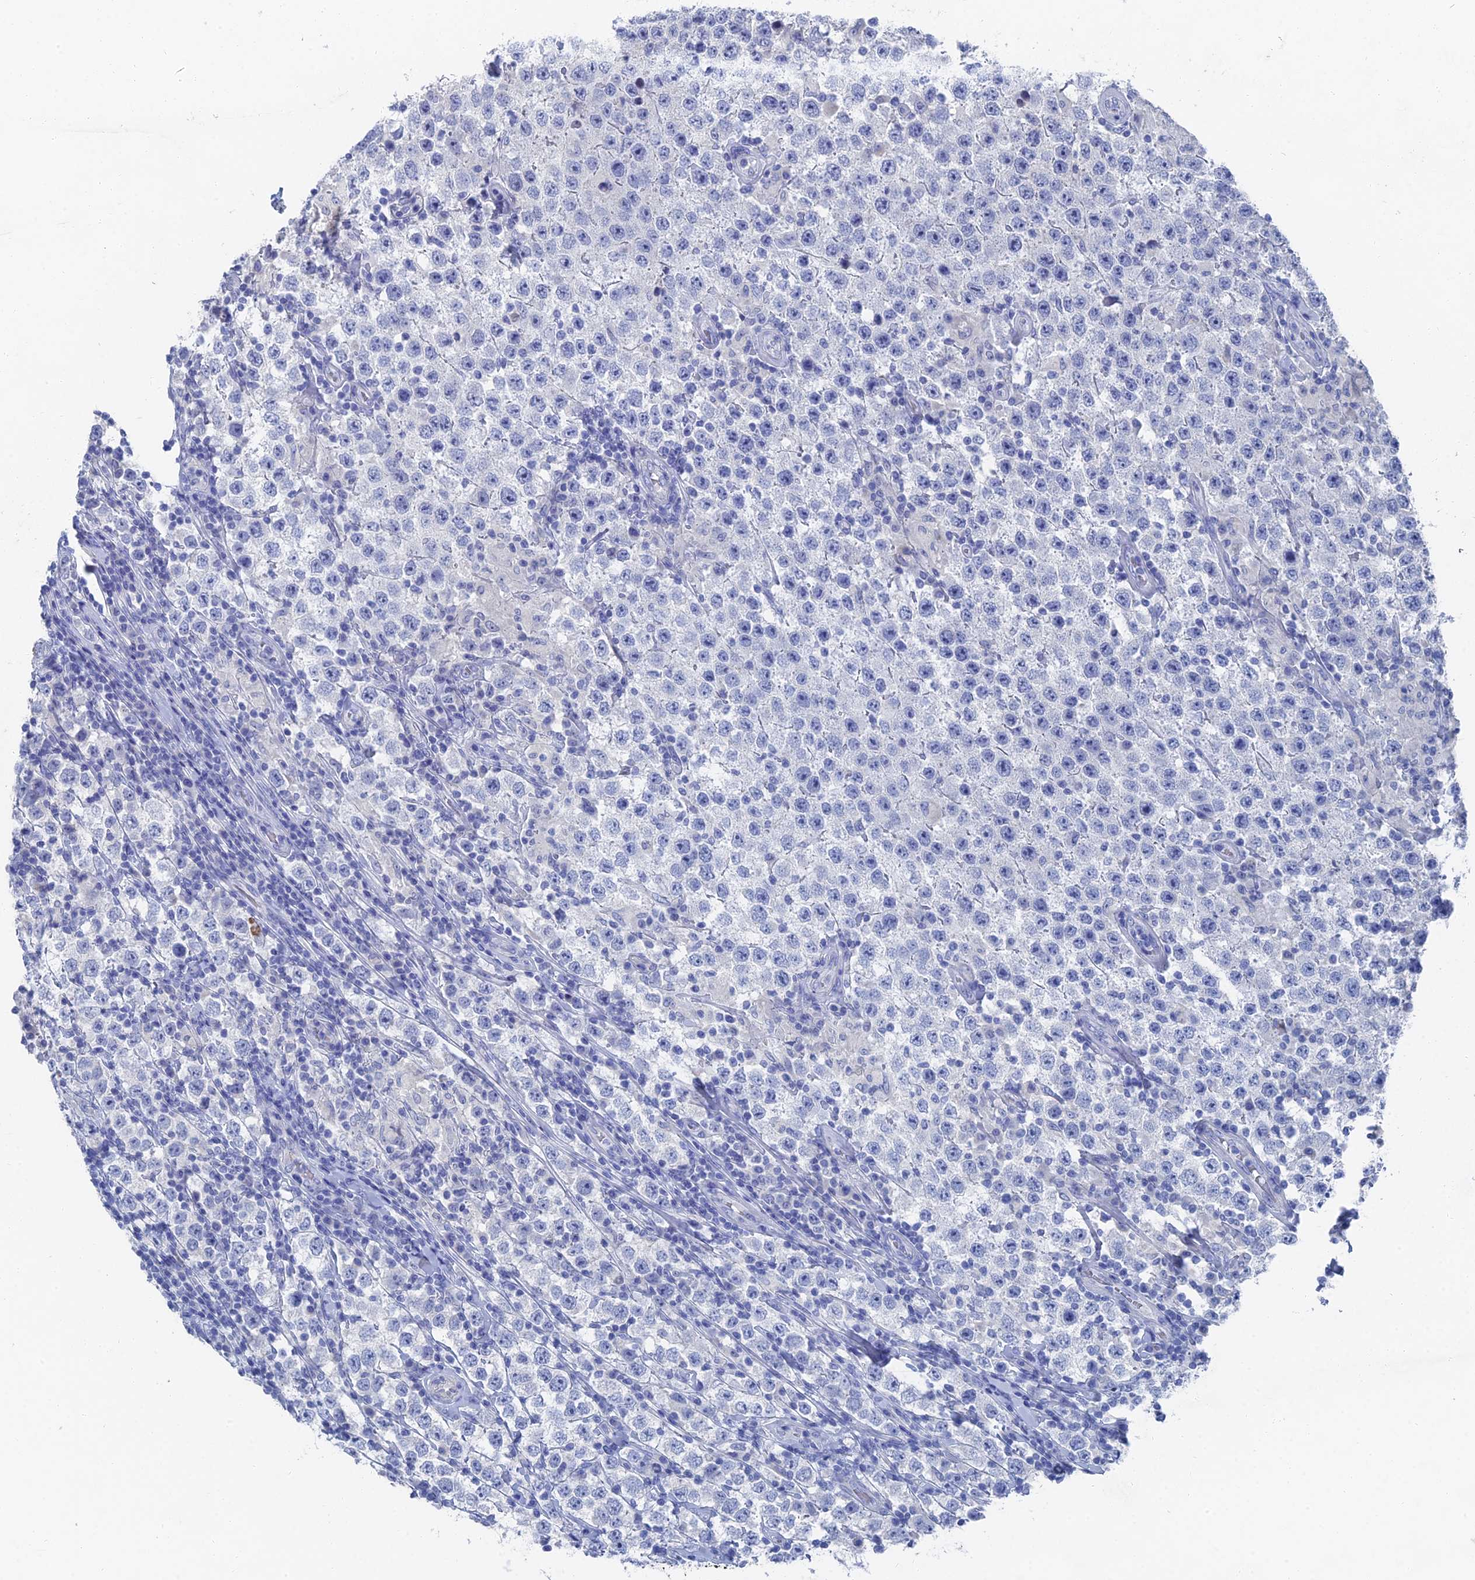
{"staining": {"intensity": "negative", "quantity": "none", "location": "none"}, "tissue": "testis cancer", "cell_type": "Tumor cells", "image_type": "cancer", "snomed": [{"axis": "morphology", "description": "Normal tissue, NOS"}, {"axis": "morphology", "description": "Urothelial carcinoma, High grade"}, {"axis": "morphology", "description": "Seminoma, NOS"}, {"axis": "morphology", "description": "Carcinoma, Embryonal, NOS"}, {"axis": "topography", "description": "Urinary bladder"}, {"axis": "topography", "description": "Testis"}], "caption": "A photomicrograph of testis cancer (embryonal carcinoma) stained for a protein reveals no brown staining in tumor cells.", "gene": "GFAP", "patient": {"sex": "male", "age": 41}}